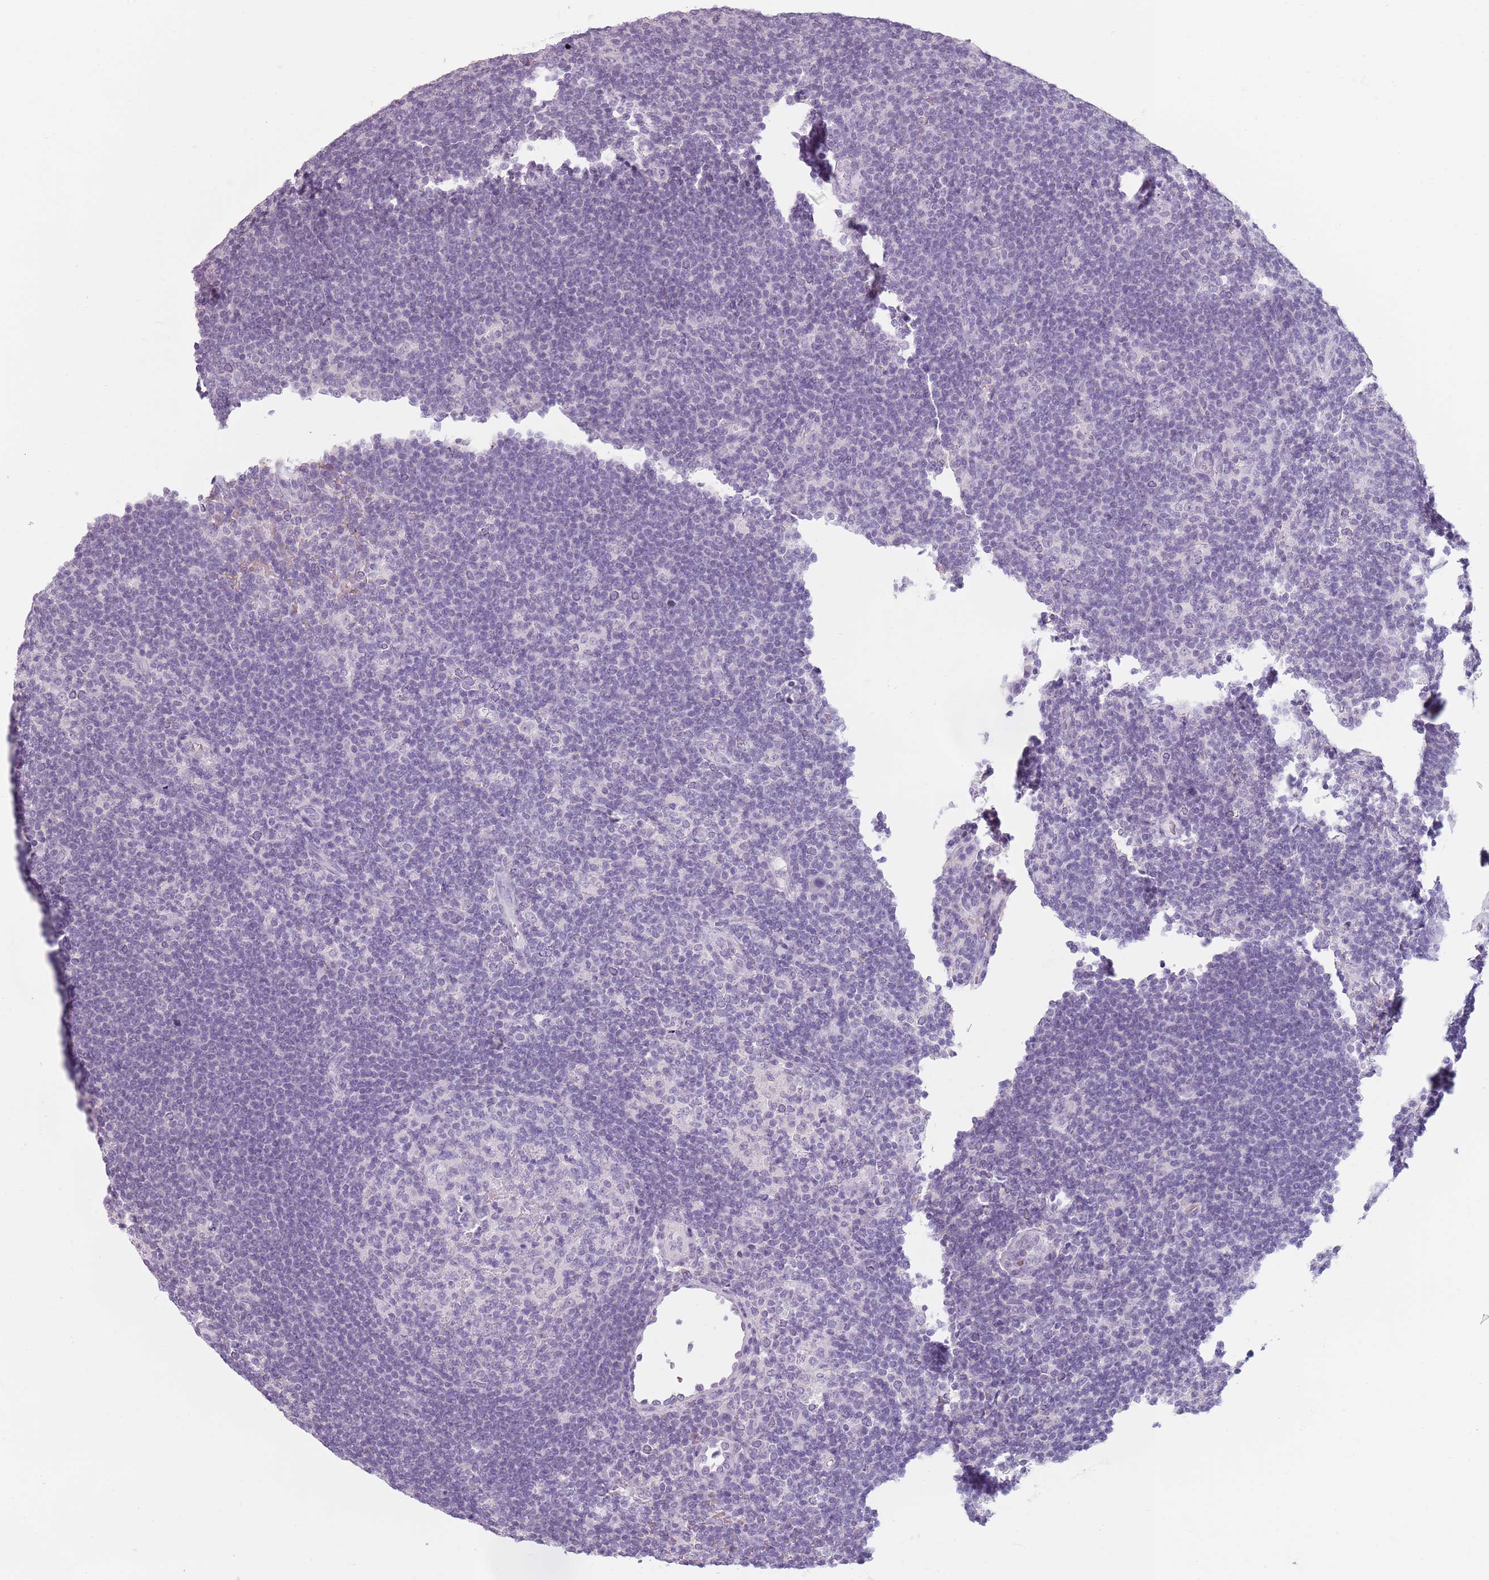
{"staining": {"intensity": "negative", "quantity": "none", "location": "none"}, "tissue": "lymphoma", "cell_type": "Tumor cells", "image_type": "cancer", "snomed": [{"axis": "morphology", "description": "Hodgkin's disease, NOS"}, {"axis": "topography", "description": "Lymph node"}], "caption": "A histopathology image of human Hodgkin's disease is negative for staining in tumor cells.", "gene": "PIEZO1", "patient": {"sex": "female", "age": 57}}